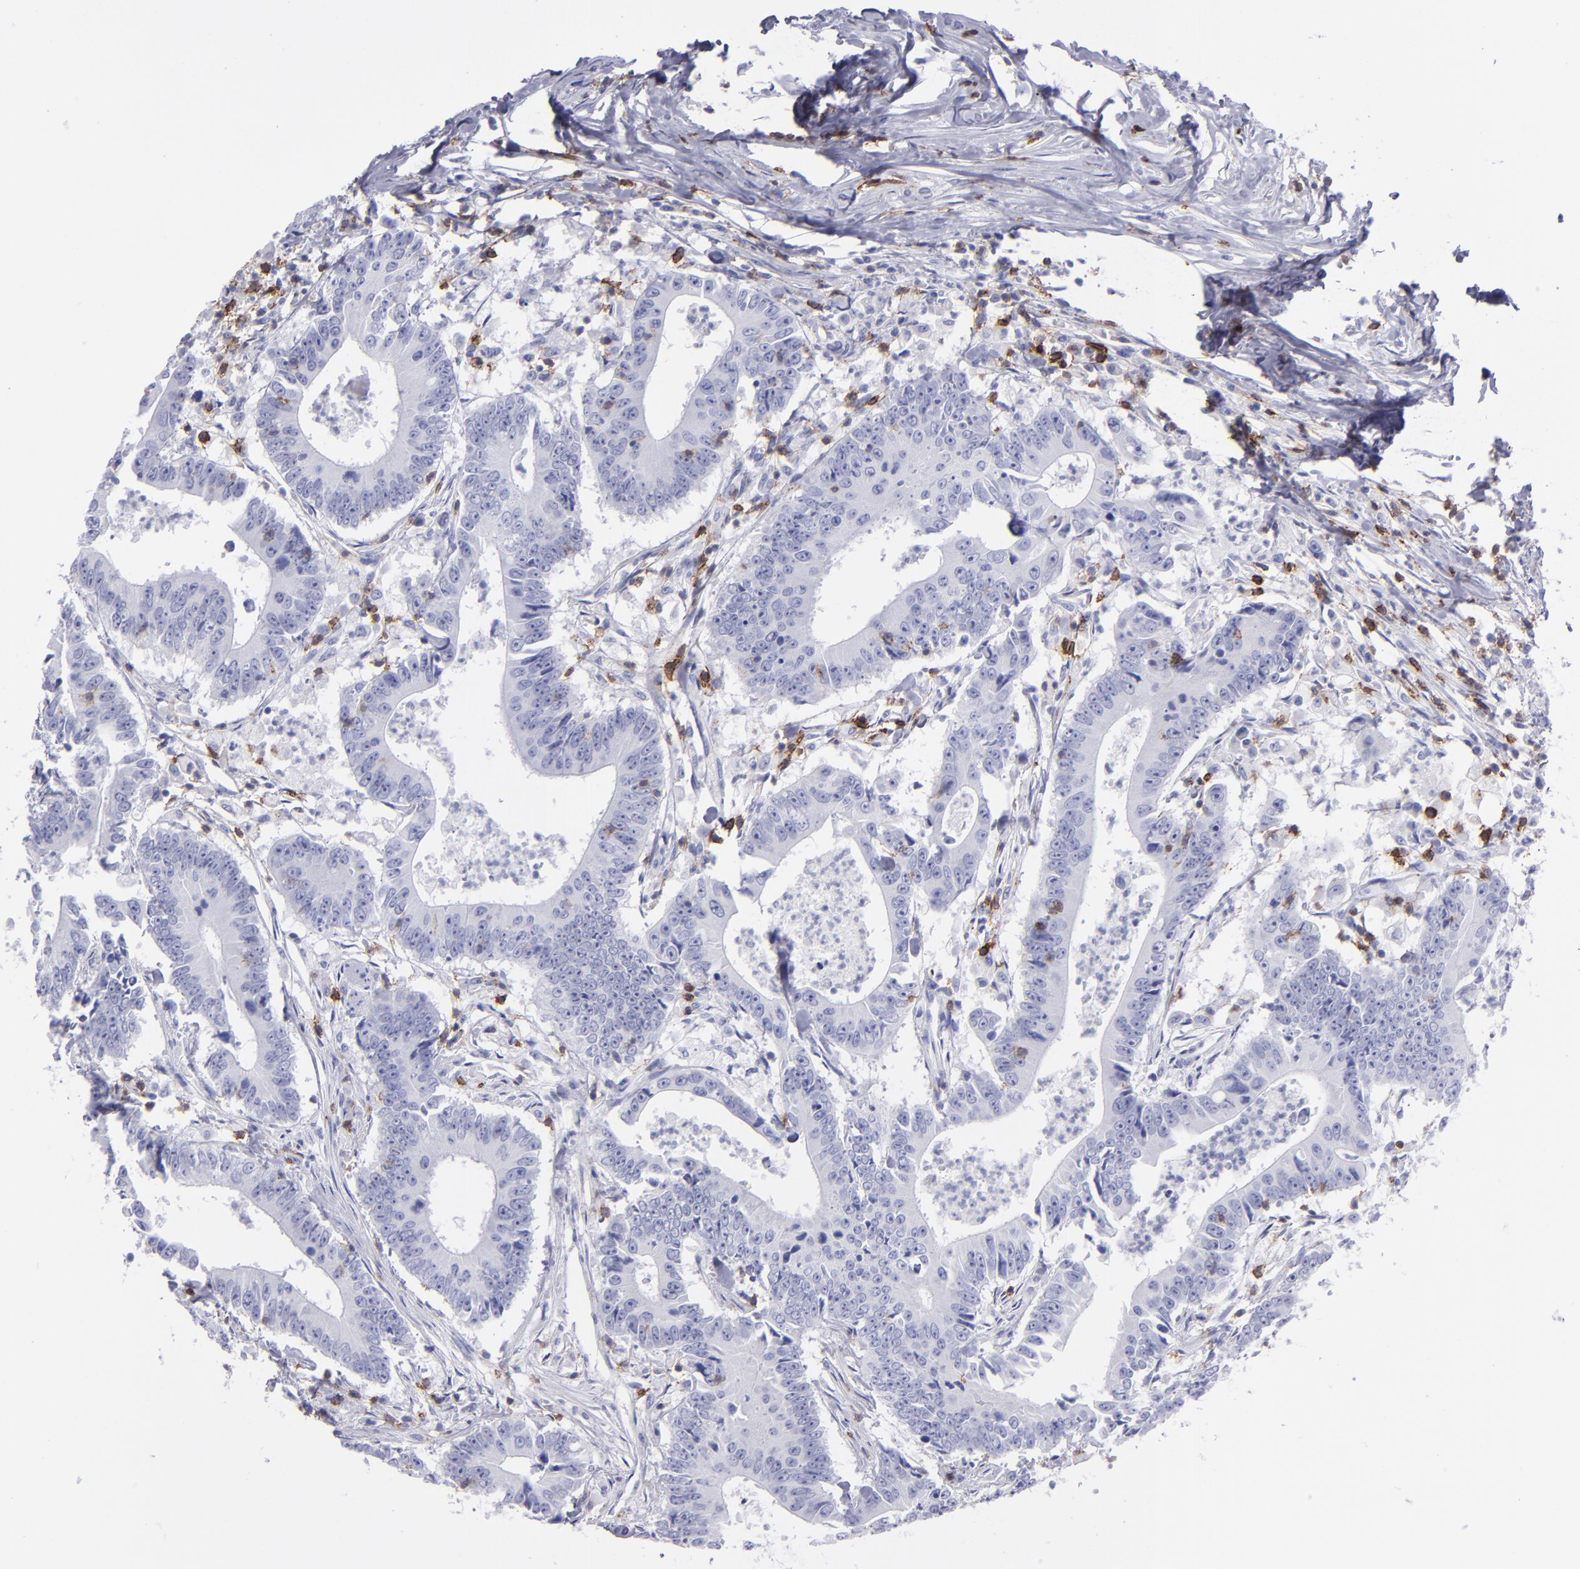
{"staining": {"intensity": "negative", "quantity": "none", "location": "none"}, "tissue": "colorectal cancer", "cell_type": "Tumor cells", "image_type": "cancer", "snomed": [{"axis": "morphology", "description": "Adenocarcinoma, NOS"}, {"axis": "topography", "description": "Colon"}], "caption": "Immunohistochemistry of human colorectal cancer displays no expression in tumor cells. The staining is performed using DAB (3,3'-diaminobenzidine) brown chromogen with nuclei counter-stained in using hematoxylin.", "gene": "CD6", "patient": {"sex": "male", "age": 55}}